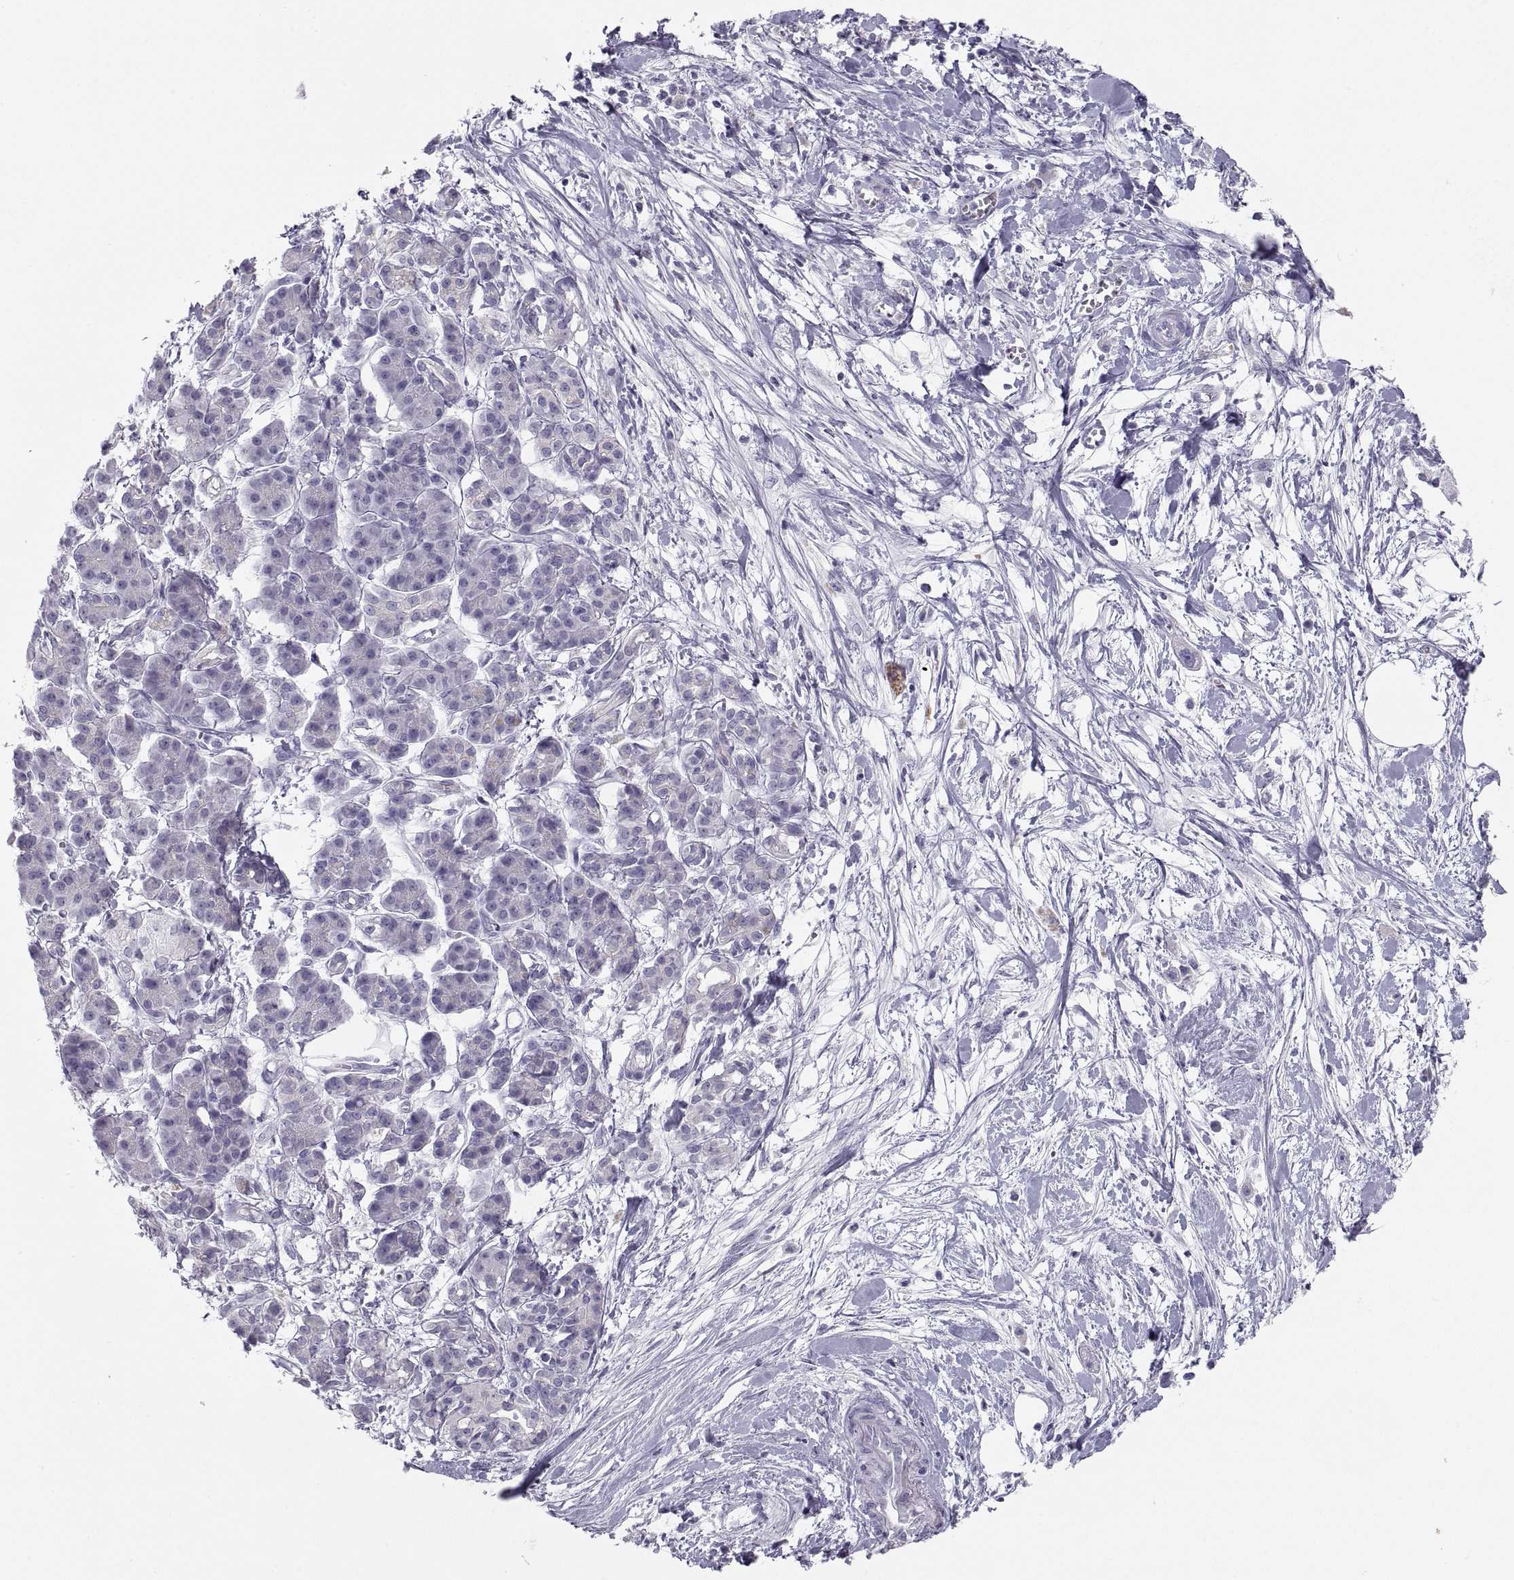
{"staining": {"intensity": "negative", "quantity": "none", "location": "none"}, "tissue": "pancreatic cancer", "cell_type": "Tumor cells", "image_type": "cancer", "snomed": [{"axis": "morphology", "description": "Normal tissue, NOS"}, {"axis": "morphology", "description": "Adenocarcinoma, NOS"}, {"axis": "topography", "description": "Lymph node"}, {"axis": "topography", "description": "Pancreas"}], "caption": "Tumor cells show no significant positivity in pancreatic cancer.", "gene": "MAGEB2", "patient": {"sex": "female", "age": 58}}